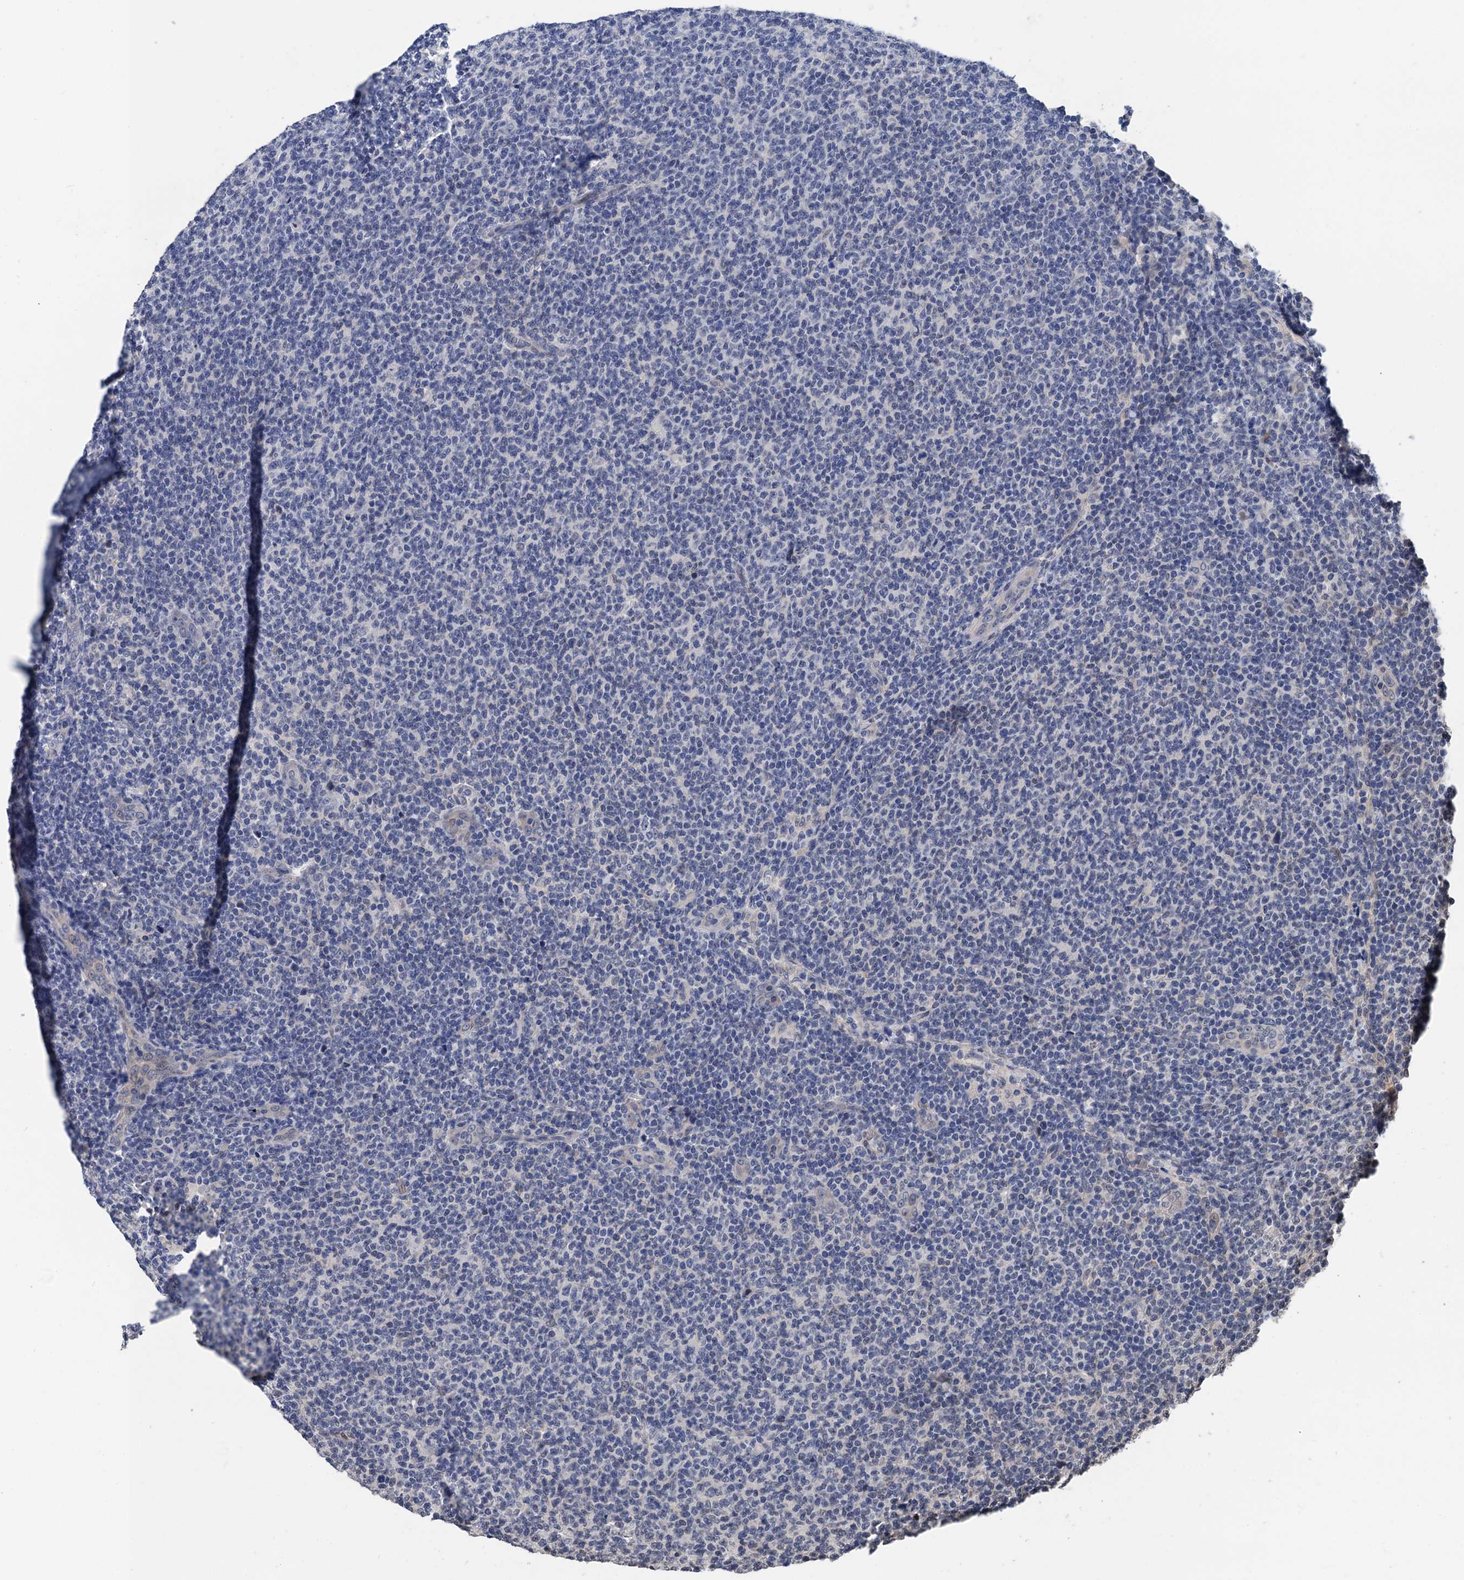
{"staining": {"intensity": "negative", "quantity": "none", "location": "none"}, "tissue": "lymphoma", "cell_type": "Tumor cells", "image_type": "cancer", "snomed": [{"axis": "morphology", "description": "Malignant lymphoma, non-Hodgkin's type, Low grade"}, {"axis": "topography", "description": "Lymph node"}], "caption": "Low-grade malignant lymphoma, non-Hodgkin's type was stained to show a protein in brown. There is no significant staining in tumor cells.", "gene": "ART5", "patient": {"sex": "male", "age": 66}}